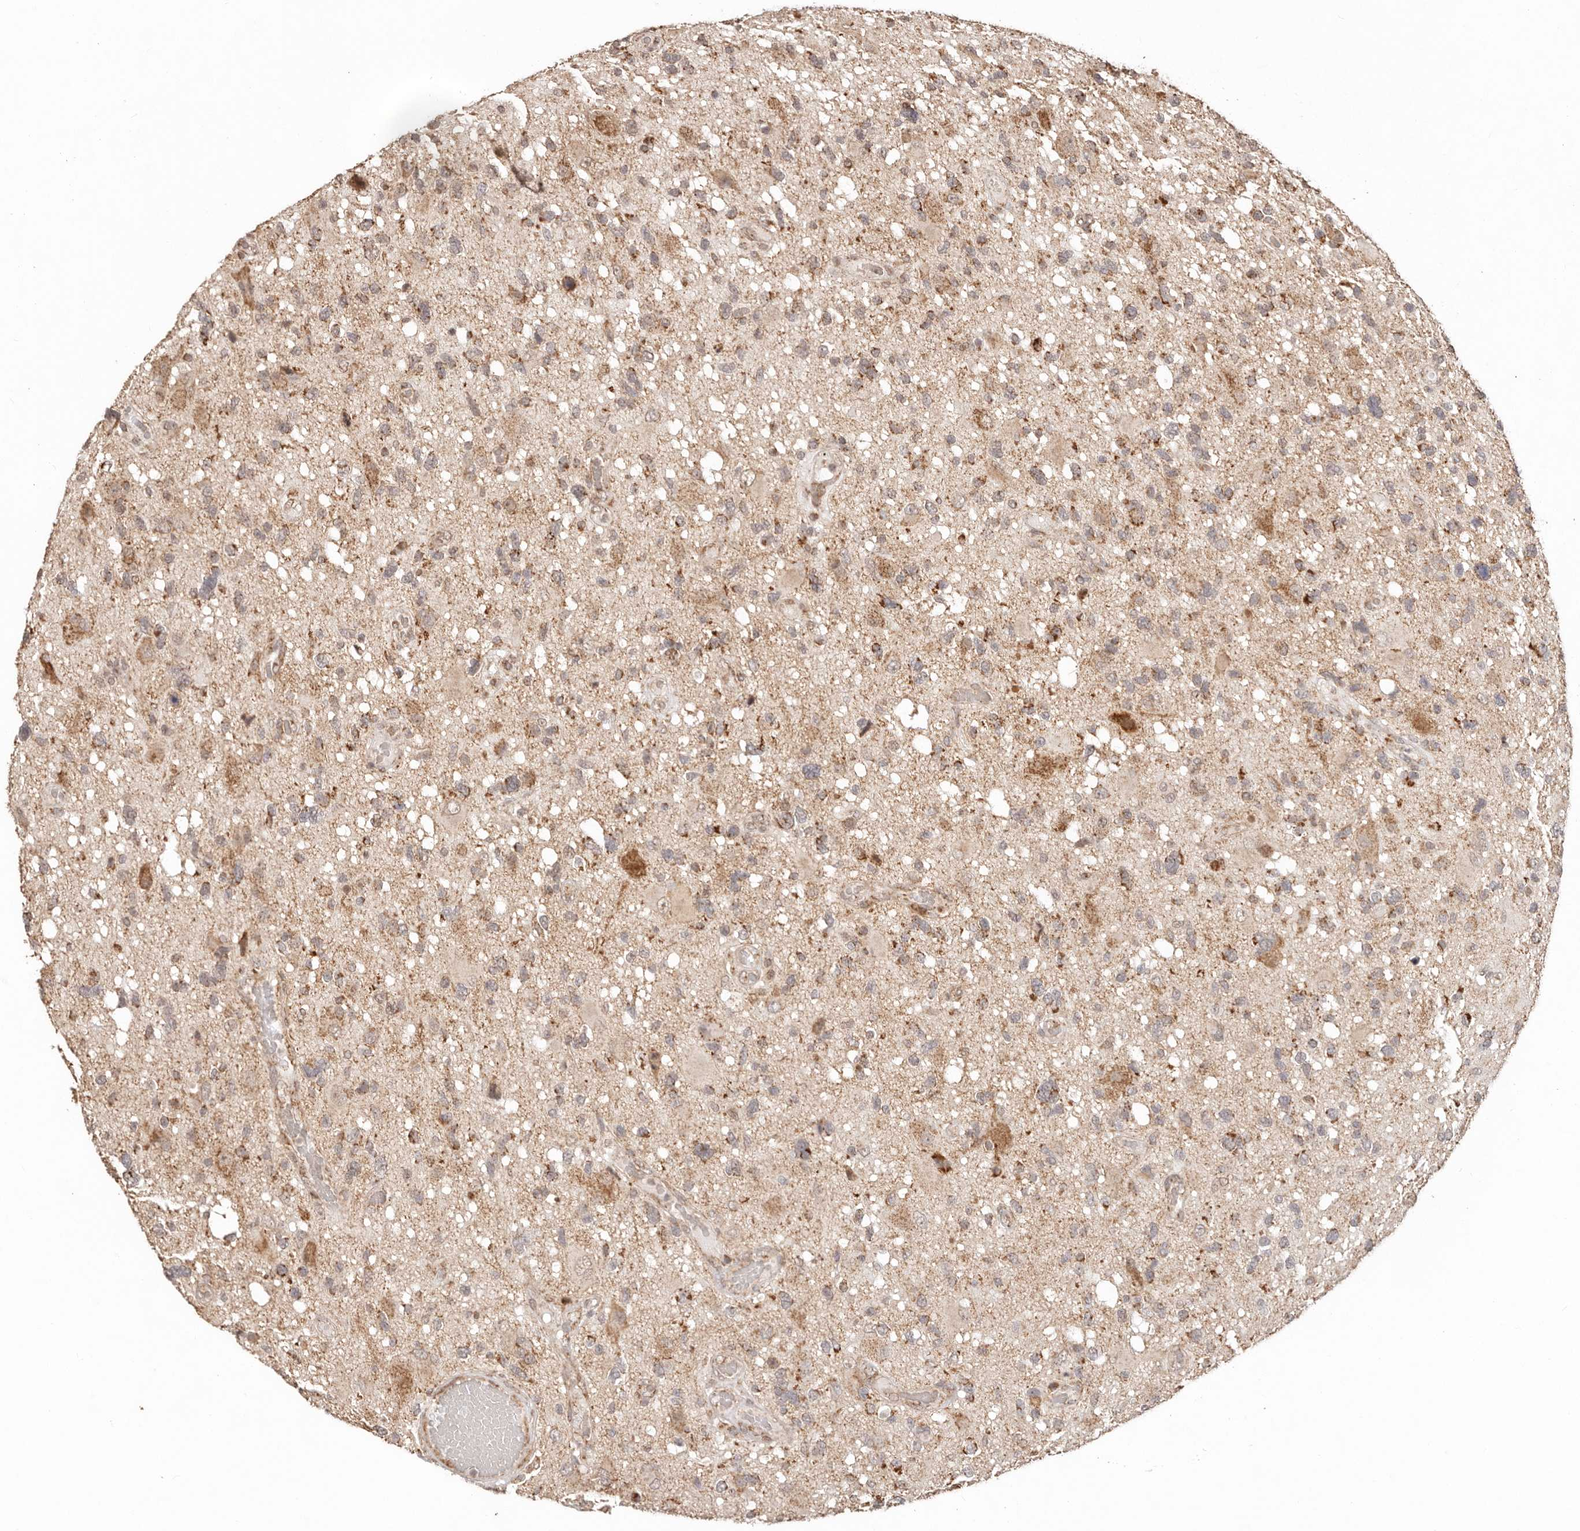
{"staining": {"intensity": "moderate", "quantity": ">75%", "location": "cytoplasmic/membranous"}, "tissue": "glioma", "cell_type": "Tumor cells", "image_type": "cancer", "snomed": [{"axis": "morphology", "description": "Glioma, malignant, High grade"}, {"axis": "topography", "description": "Brain"}], "caption": "Glioma was stained to show a protein in brown. There is medium levels of moderate cytoplasmic/membranous staining in approximately >75% of tumor cells. The staining was performed using DAB, with brown indicating positive protein expression. Nuclei are stained blue with hematoxylin.", "gene": "NDUFB11", "patient": {"sex": "male", "age": 33}}